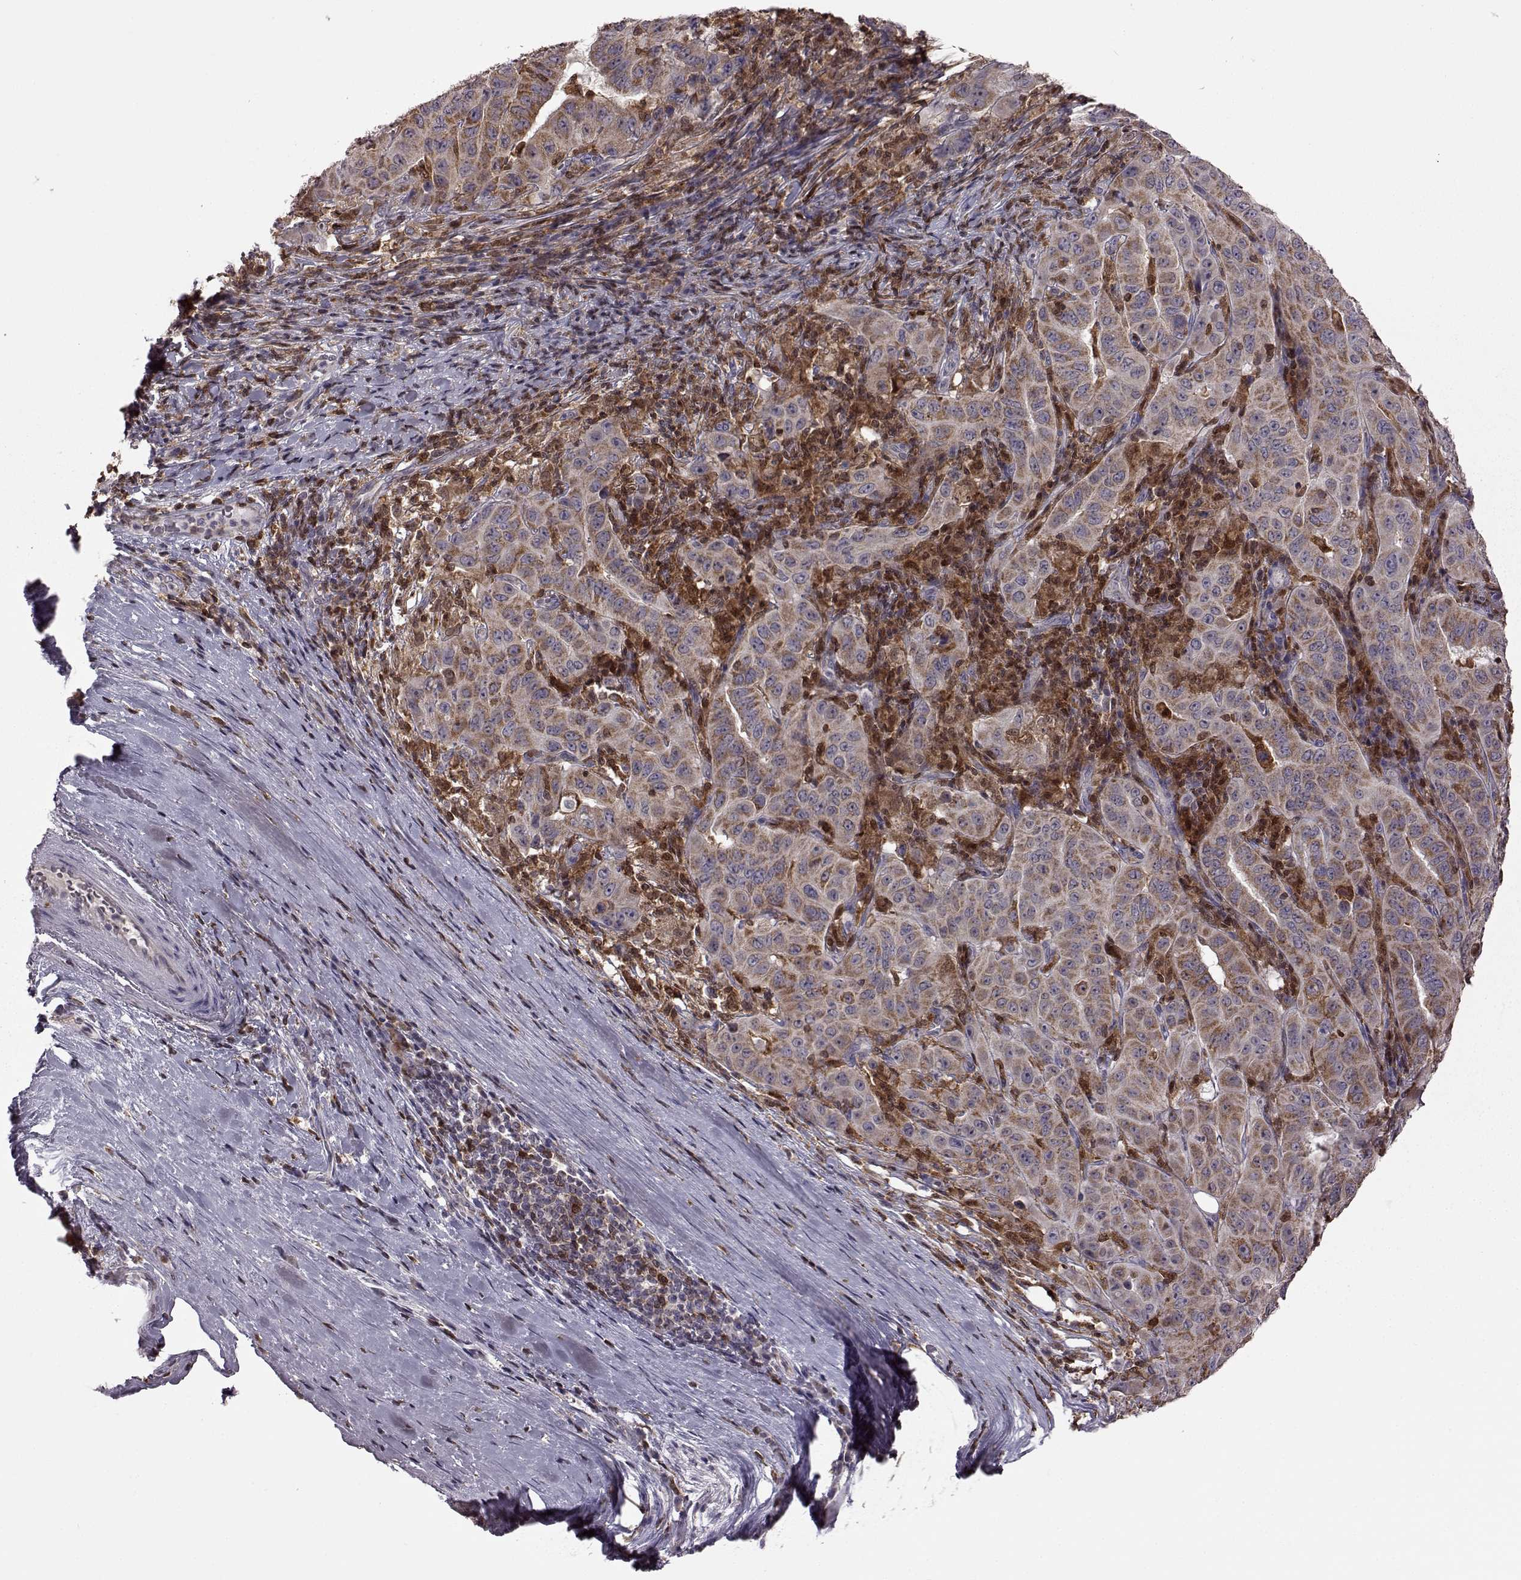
{"staining": {"intensity": "moderate", "quantity": ">75%", "location": "cytoplasmic/membranous"}, "tissue": "pancreatic cancer", "cell_type": "Tumor cells", "image_type": "cancer", "snomed": [{"axis": "morphology", "description": "Adenocarcinoma, NOS"}, {"axis": "topography", "description": "Pancreas"}], "caption": "Adenocarcinoma (pancreatic) stained for a protein demonstrates moderate cytoplasmic/membranous positivity in tumor cells. The protein of interest is stained brown, and the nuclei are stained in blue (DAB (3,3'-diaminobenzidine) IHC with brightfield microscopy, high magnification).", "gene": "DOK2", "patient": {"sex": "male", "age": 63}}